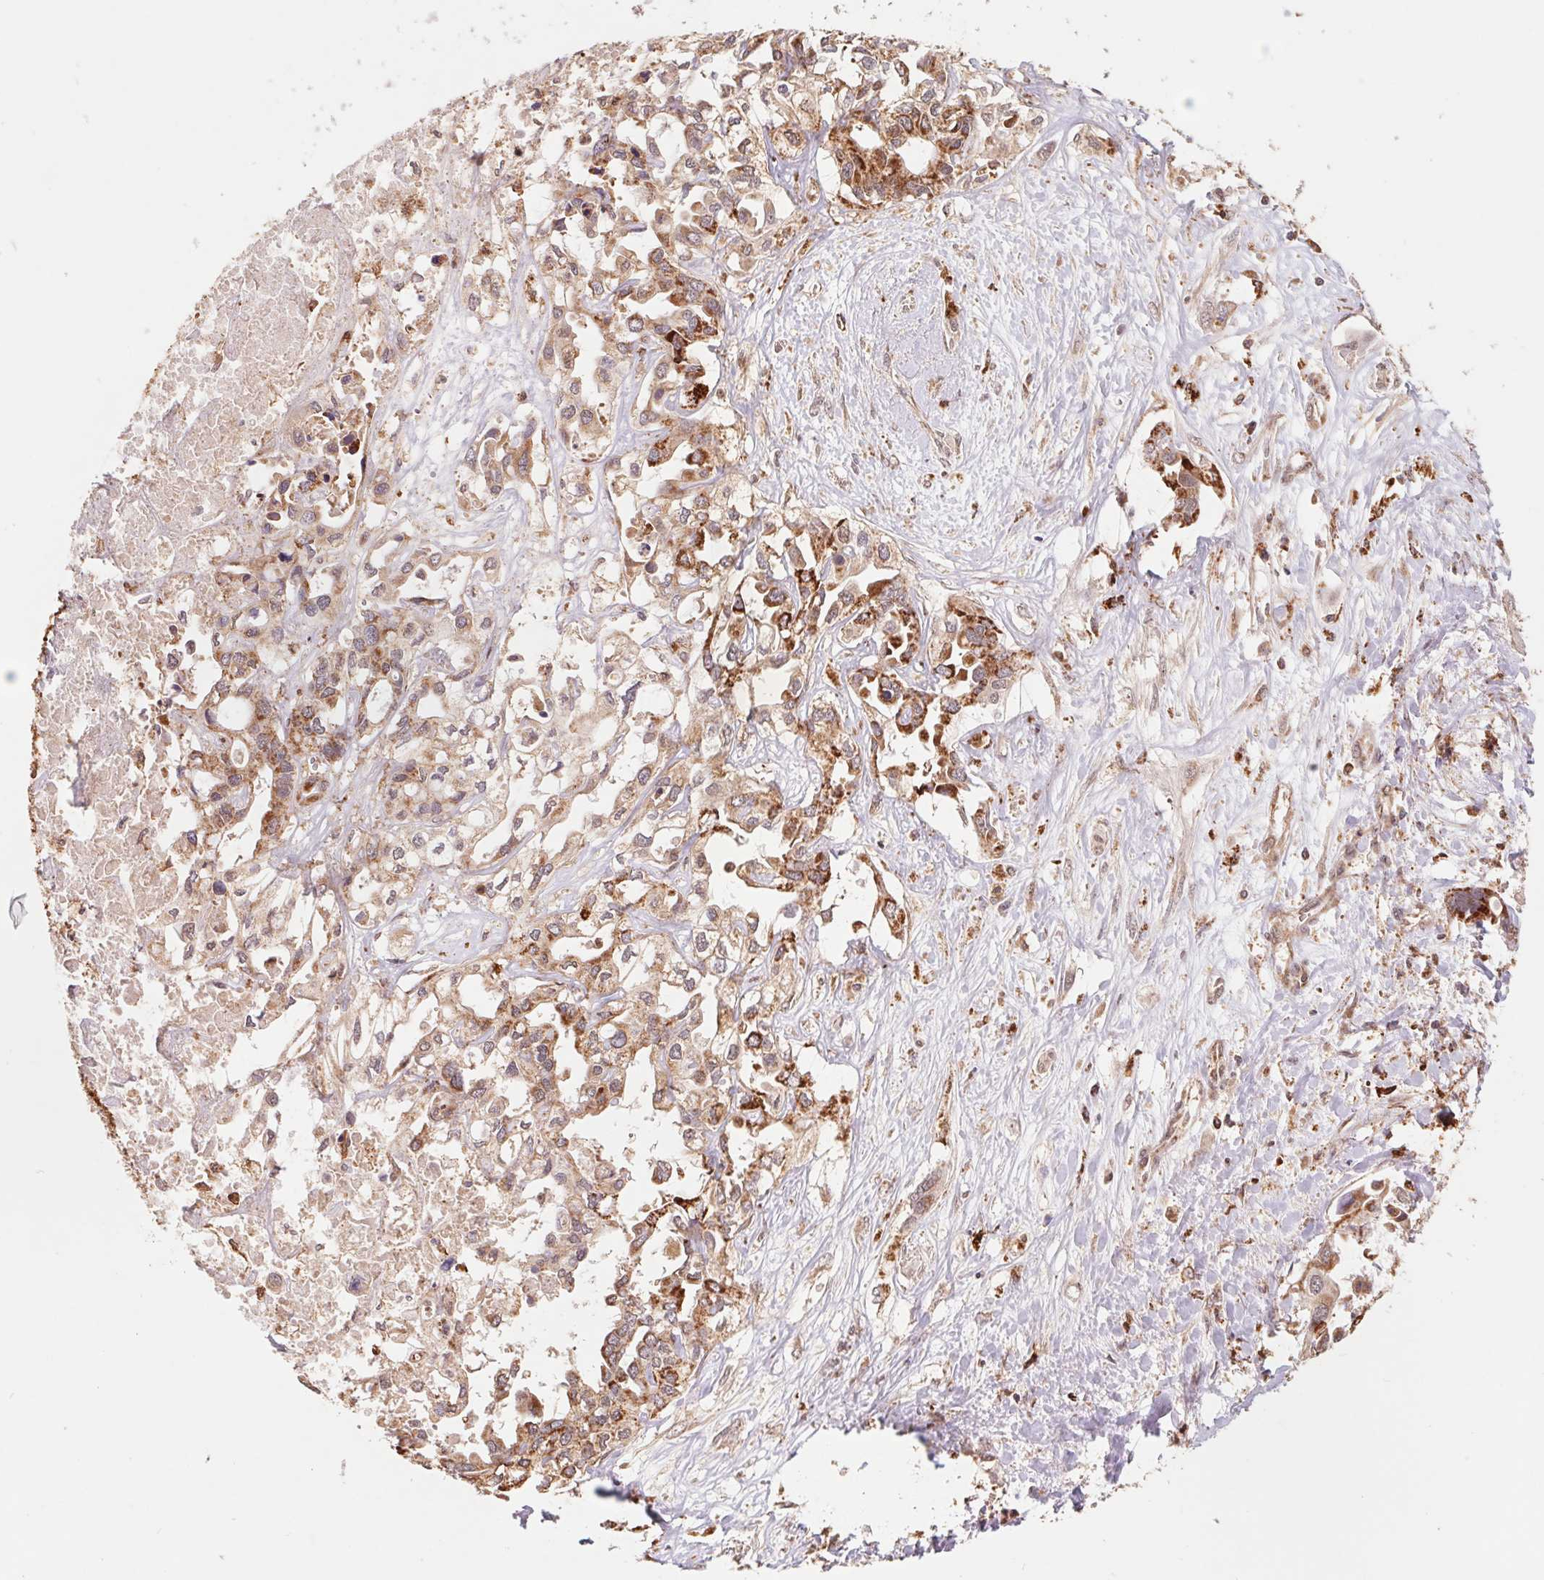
{"staining": {"intensity": "moderate", "quantity": ">75%", "location": "cytoplasmic/membranous"}, "tissue": "liver cancer", "cell_type": "Tumor cells", "image_type": "cancer", "snomed": [{"axis": "morphology", "description": "Cholangiocarcinoma"}, {"axis": "topography", "description": "Liver"}], "caption": "Moderate cytoplasmic/membranous protein staining is seen in about >75% of tumor cells in liver cholangiocarcinoma.", "gene": "URM1", "patient": {"sex": "female", "age": 64}}